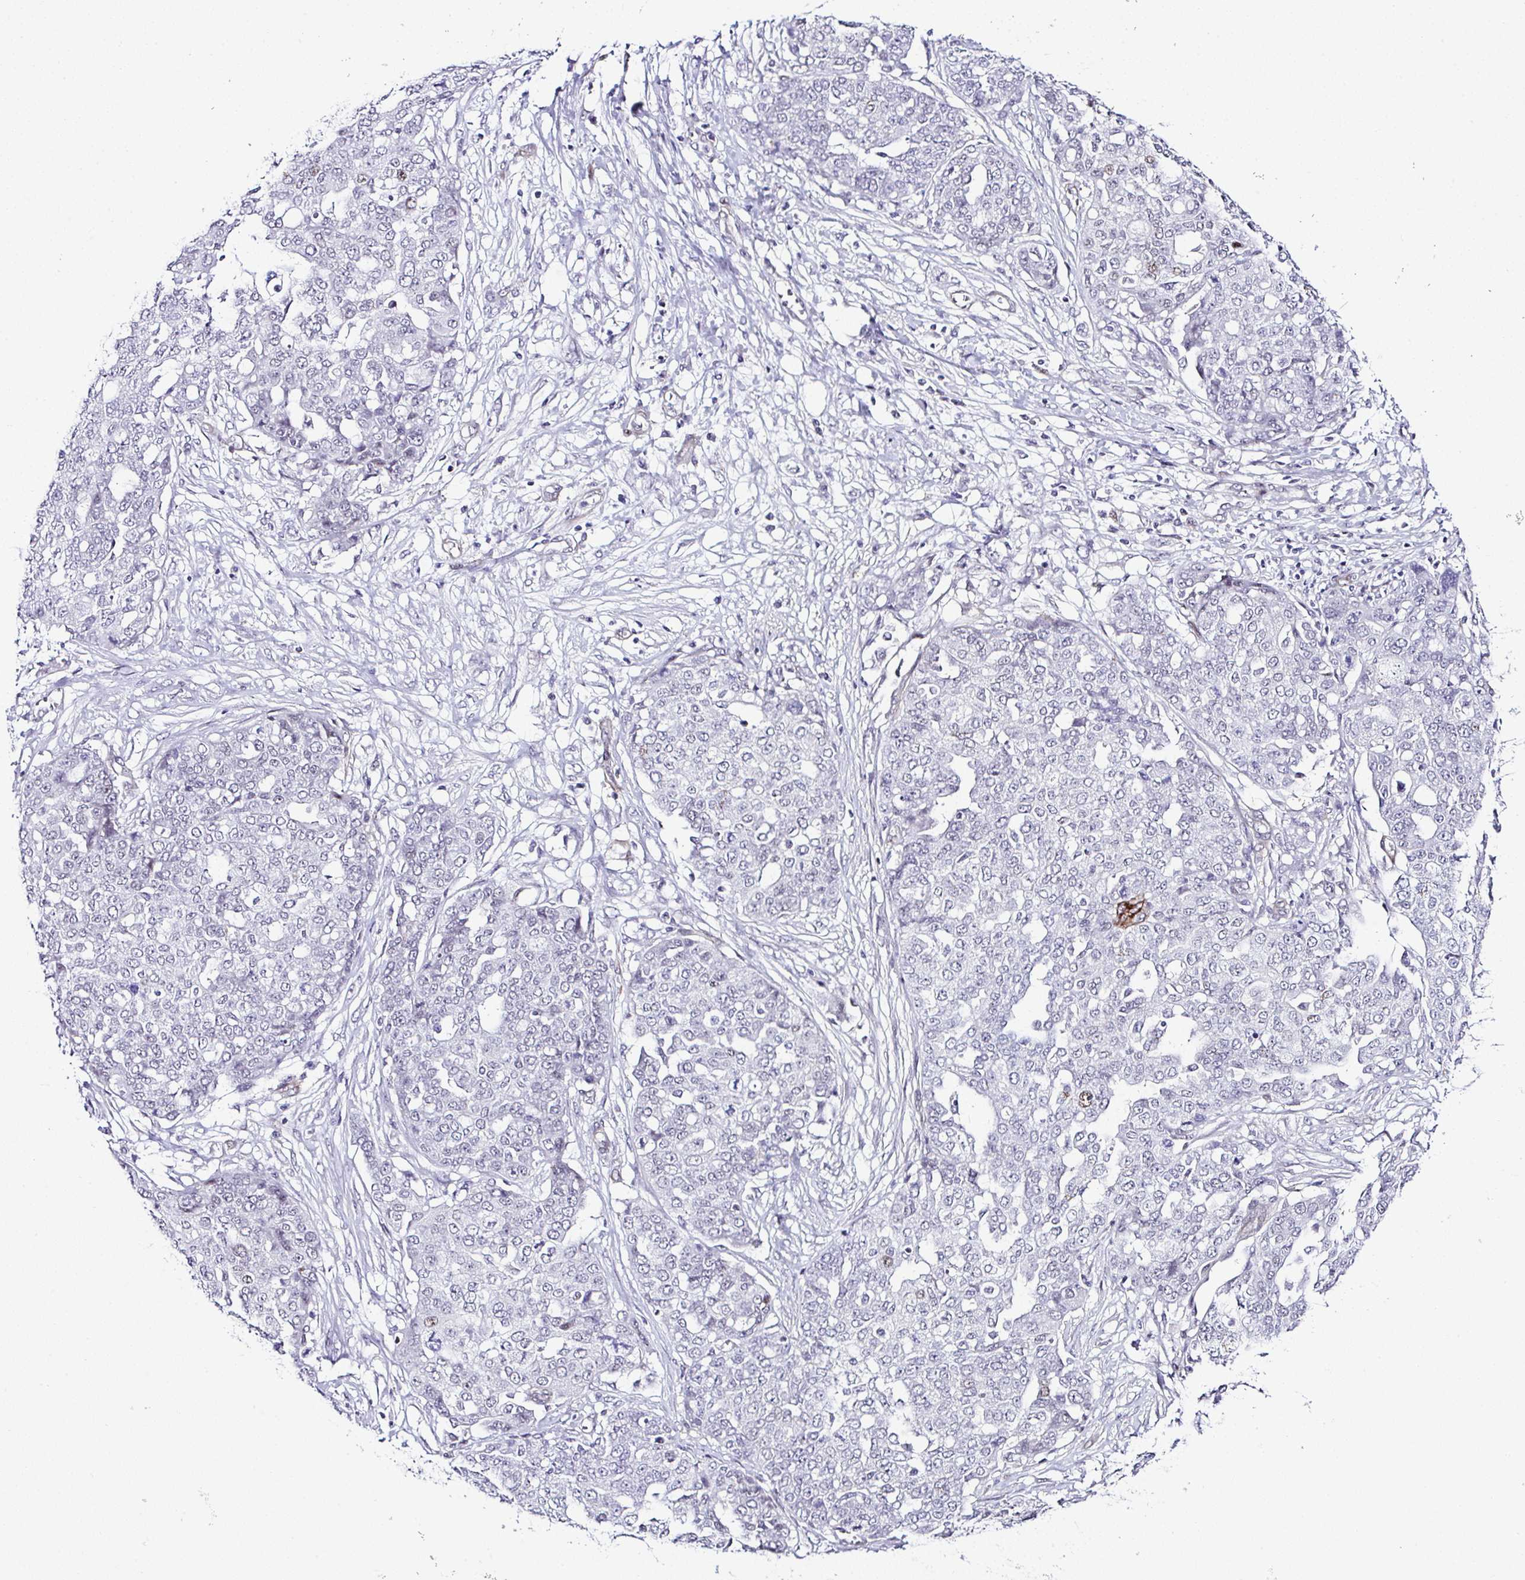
{"staining": {"intensity": "negative", "quantity": "none", "location": "none"}, "tissue": "ovarian cancer", "cell_type": "Tumor cells", "image_type": "cancer", "snomed": [{"axis": "morphology", "description": "Cystadenocarcinoma, serous, NOS"}, {"axis": "topography", "description": "Soft tissue"}, {"axis": "topography", "description": "Ovary"}], "caption": "This histopathology image is of ovarian serous cystadenocarcinoma stained with IHC to label a protein in brown with the nuclei are counter-stained blue. There is no staining in tumor cells. The staining is performed using DAB brown chromogen with nuclei counter-stained in using hematoxylin.", "gene": "FBXO34", "patient": {"sex": "female", "age": 57}}